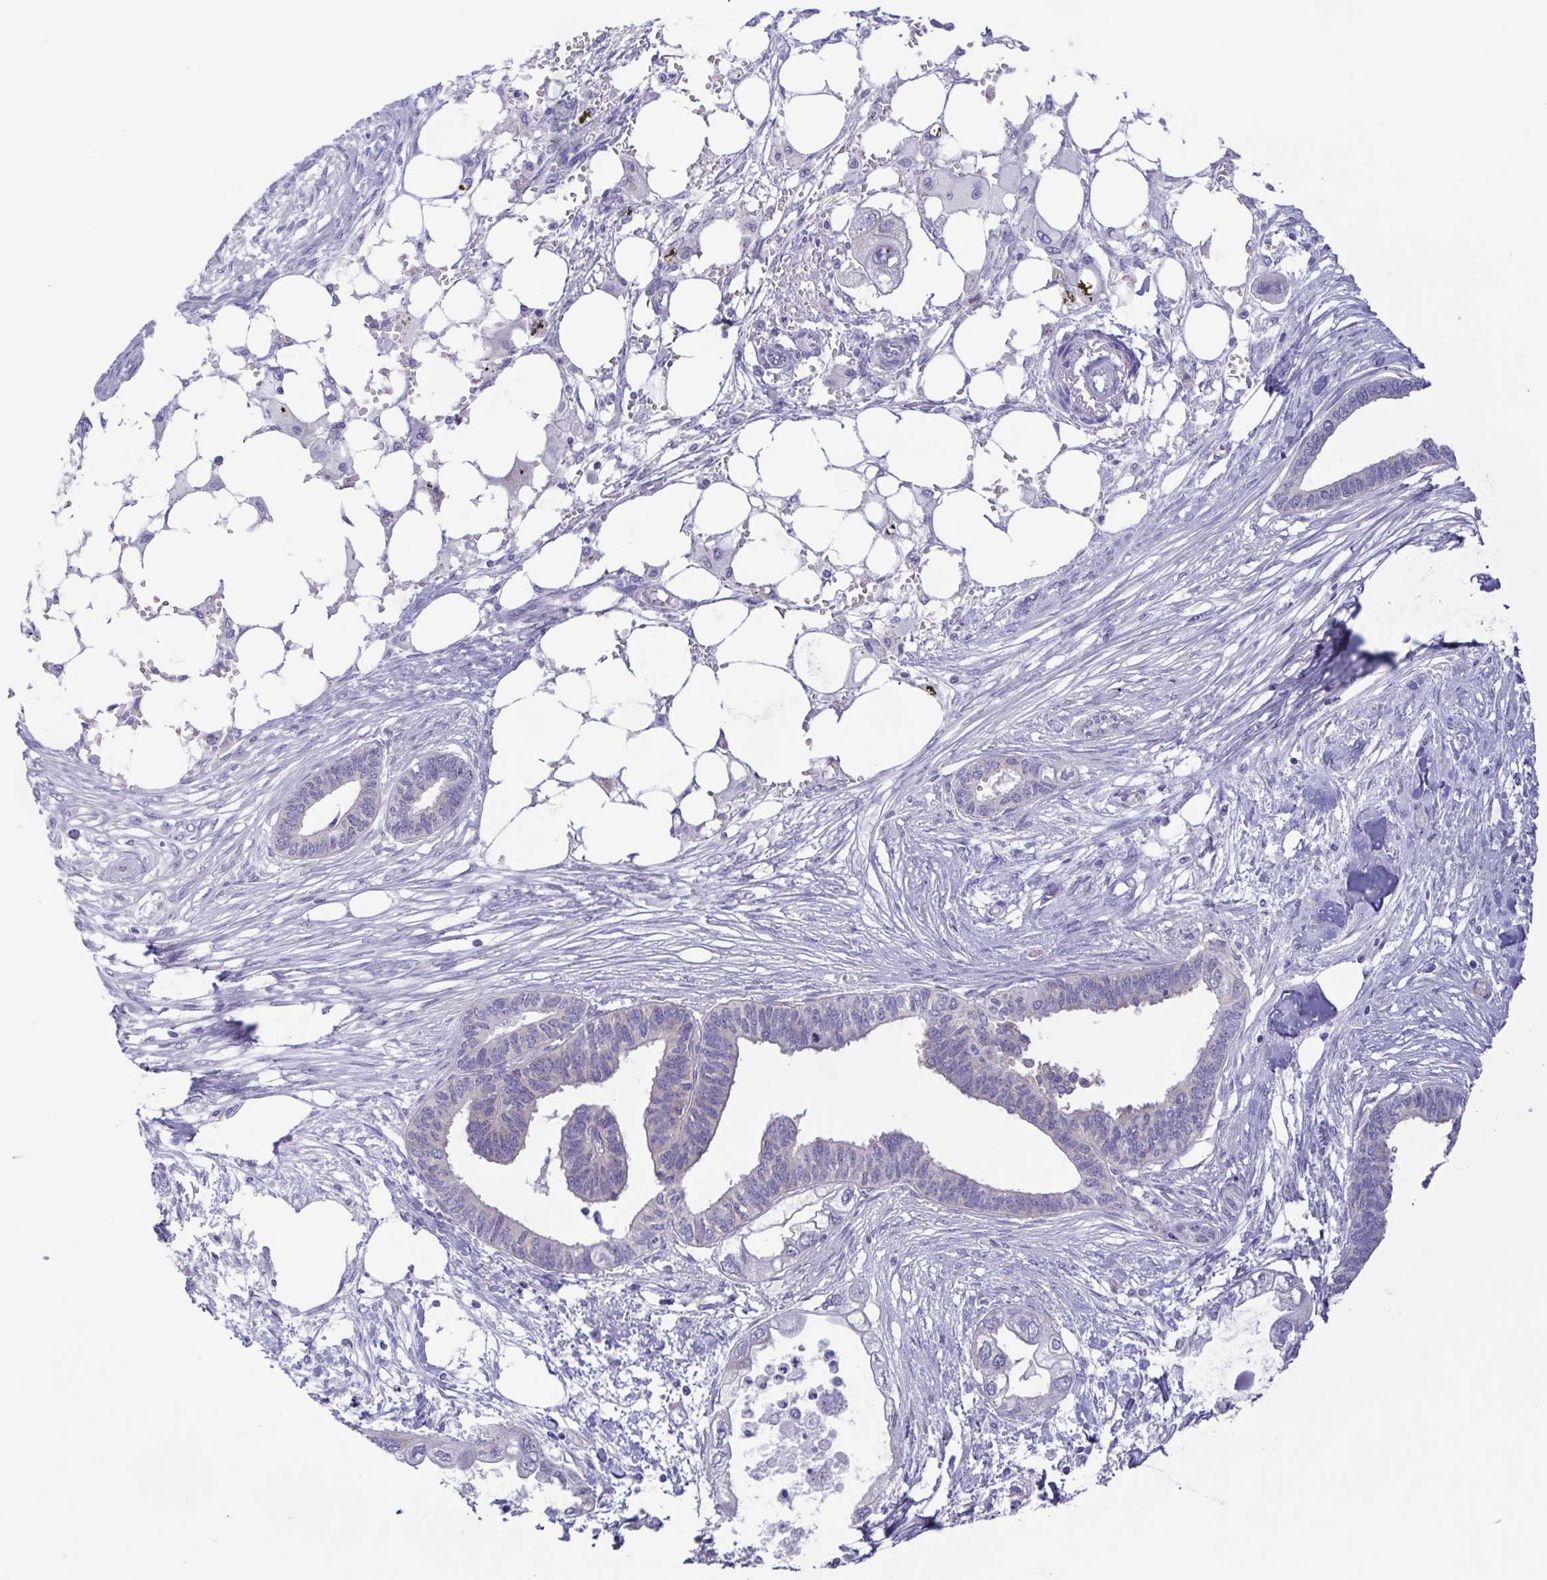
{"staining": {"intensity": "negative", "quantity": "none", "location": "none"}, "tissue": "endometrial cancer", "cell_type": "Tumor cells", "image_type": "cancer", "snomed": [{"axis": "morphology", "description": "Adenocarcinoma, NOS"}, {"axis": "morphology", "description": "Adenocarcinoma, metastatic, NOS"}, {"axis": "topography", "description": "Adipose tissue"}, {"axis": "topography", "description": "Endometrium"}], "caption": "Immunohistochemistry (IHC) micrograph of neoplastic tissue: human endometrial cancer stained with DAB exhibits no significant protein positivity in tumor cells. (Stains: DAB (3,3'-diaminobenzidine) immunohistochemistry with hematoxylin counter stain, Microscopy: brightfield microscopy at high magnification).", "gene": "TNNI3", "patient": {"sex": "female", "age": 67}}